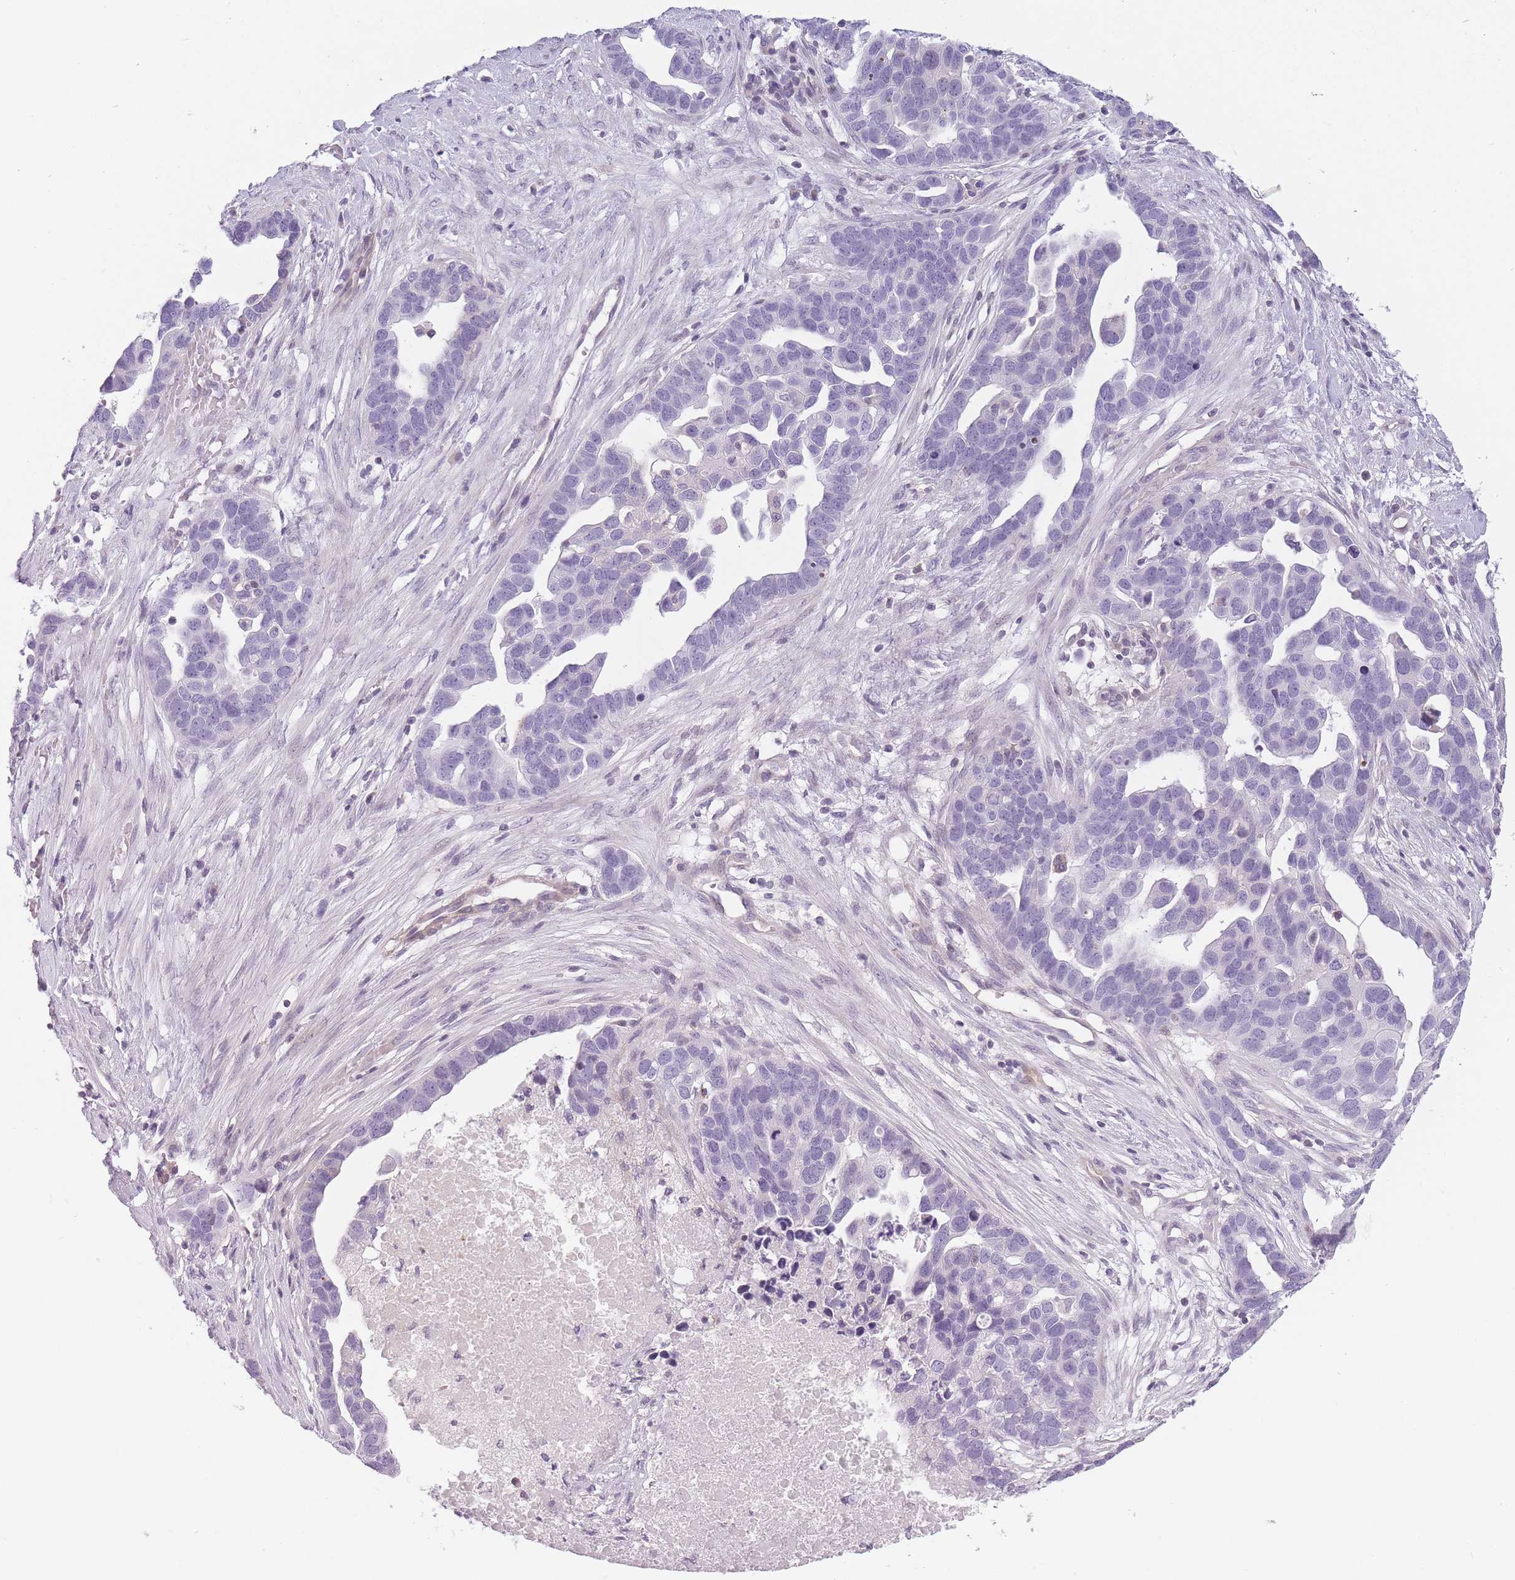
{"staining": {"intensity": "negative", "quantity": "none", "location": "none"}, "tissue": "ovarian cancer", "cell_type": "Tumor cells", "image_type": "cancer", "snomed": [{"axis": "morphology", "description": "Cystadenocarcinoma, serous, NOS"}, {"axis": "topography", "description": "Ovary"}], "caption": "The micrograph exhibits no staining of tumor cells in ovarian cancer. (DAB immunohistochemistry with hematoxylin counter stain).", "gene": "GGT1", "patient": {"sex": "female", "age": 54}}